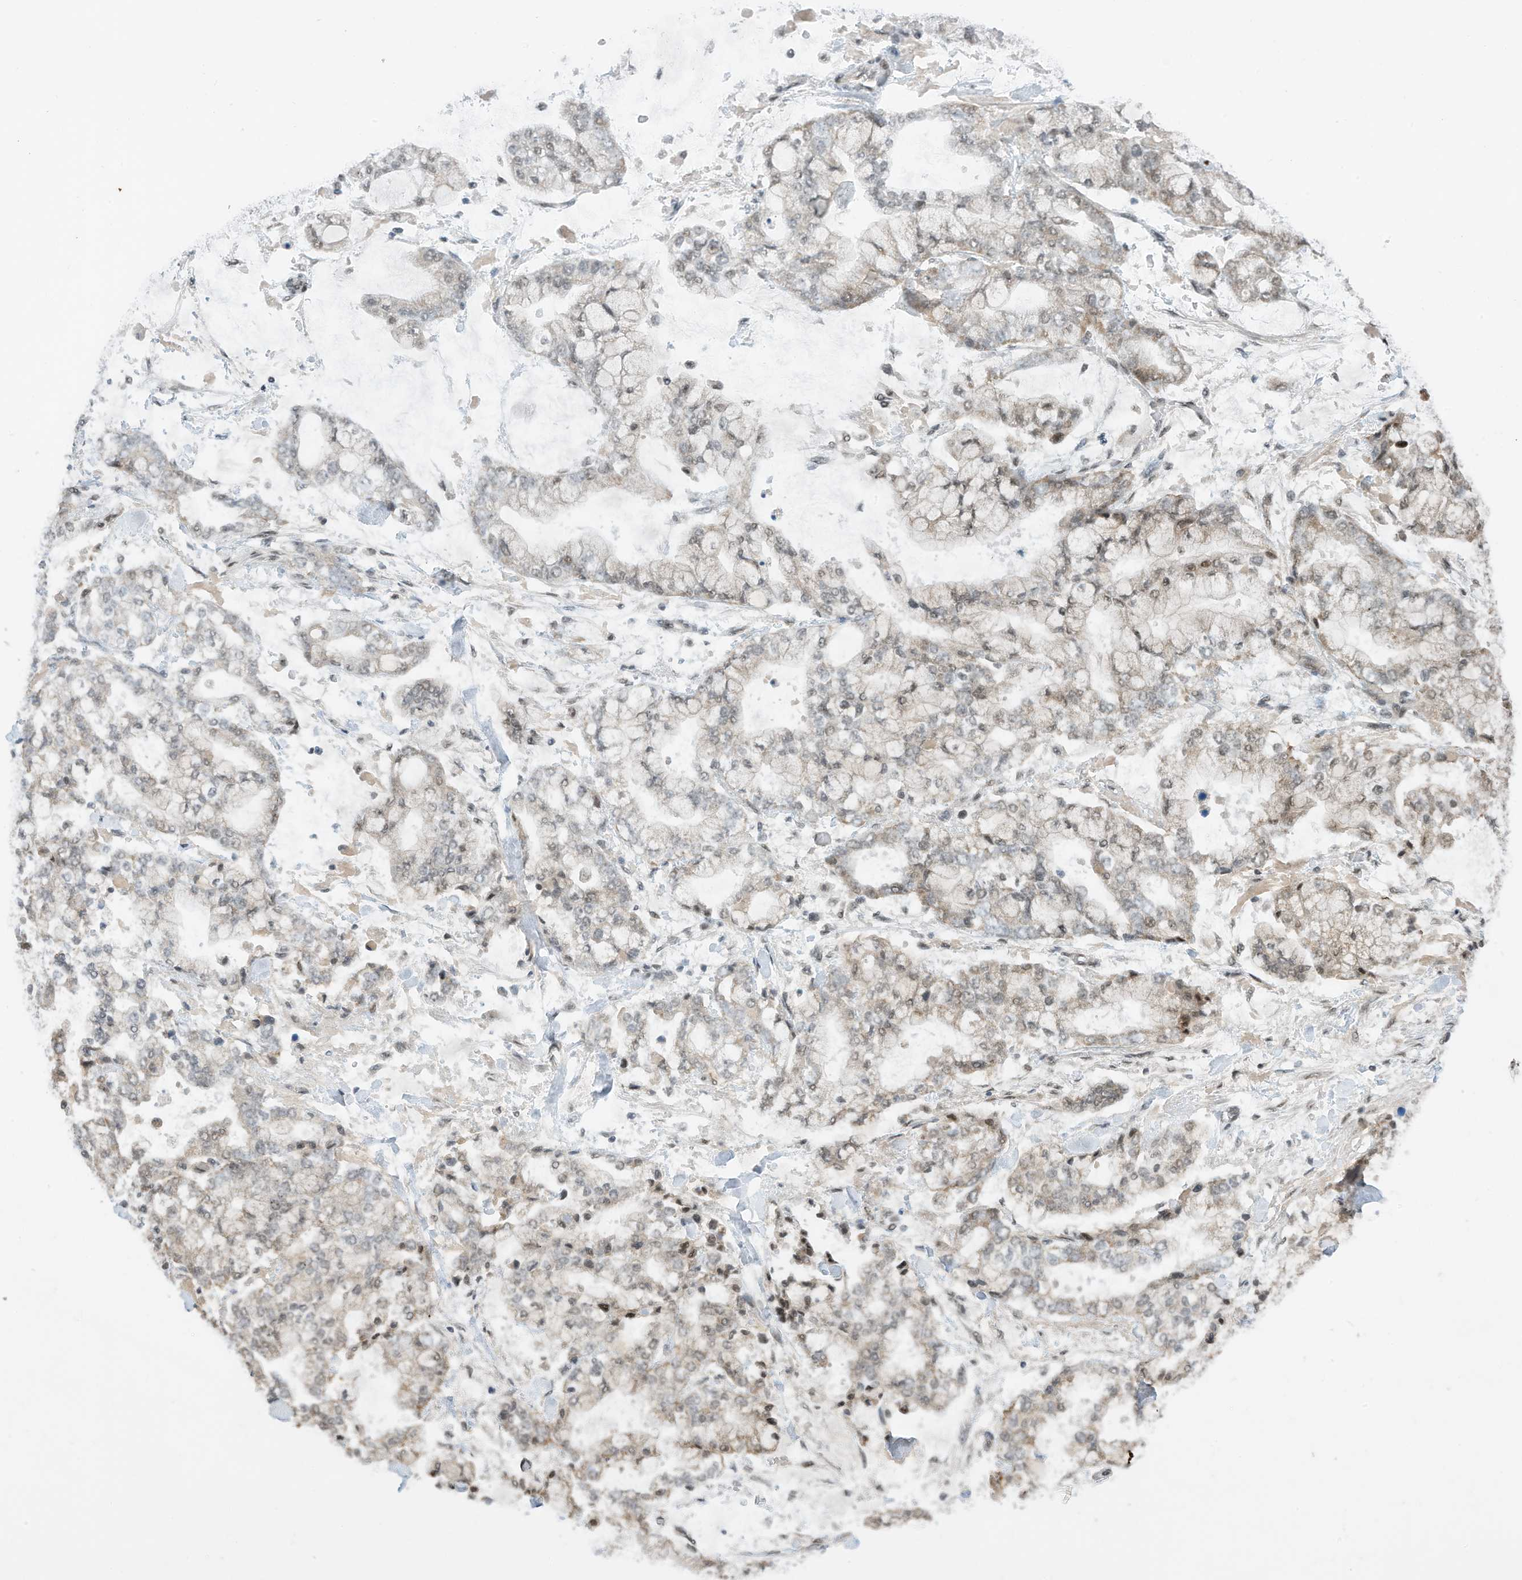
{"staining": {"intensity": "weak", "quantity": "<25%", "location": "cytoplasmic/membranous"}, "tissue": "stomach cancer", "cell_type": "Tumor cells", "image_type": "cancer", "snomed": [{"axis": "morphology", "description": "Normal tissue, NOS"}, {"axis": "morphology", "description": "Adenocarcinoma, NOS"}, {"axis": "topography", "description": "Stomach, upper"}, {"axis": "topography", "description": "Stomach"}], "caption": "Protein analysis of stomach cancer (adenocarcinoma) reveals no significant positivity in tumor cells.", "gene": "AURKAIP1", "patient": {"sex": "male", "age": 76}}